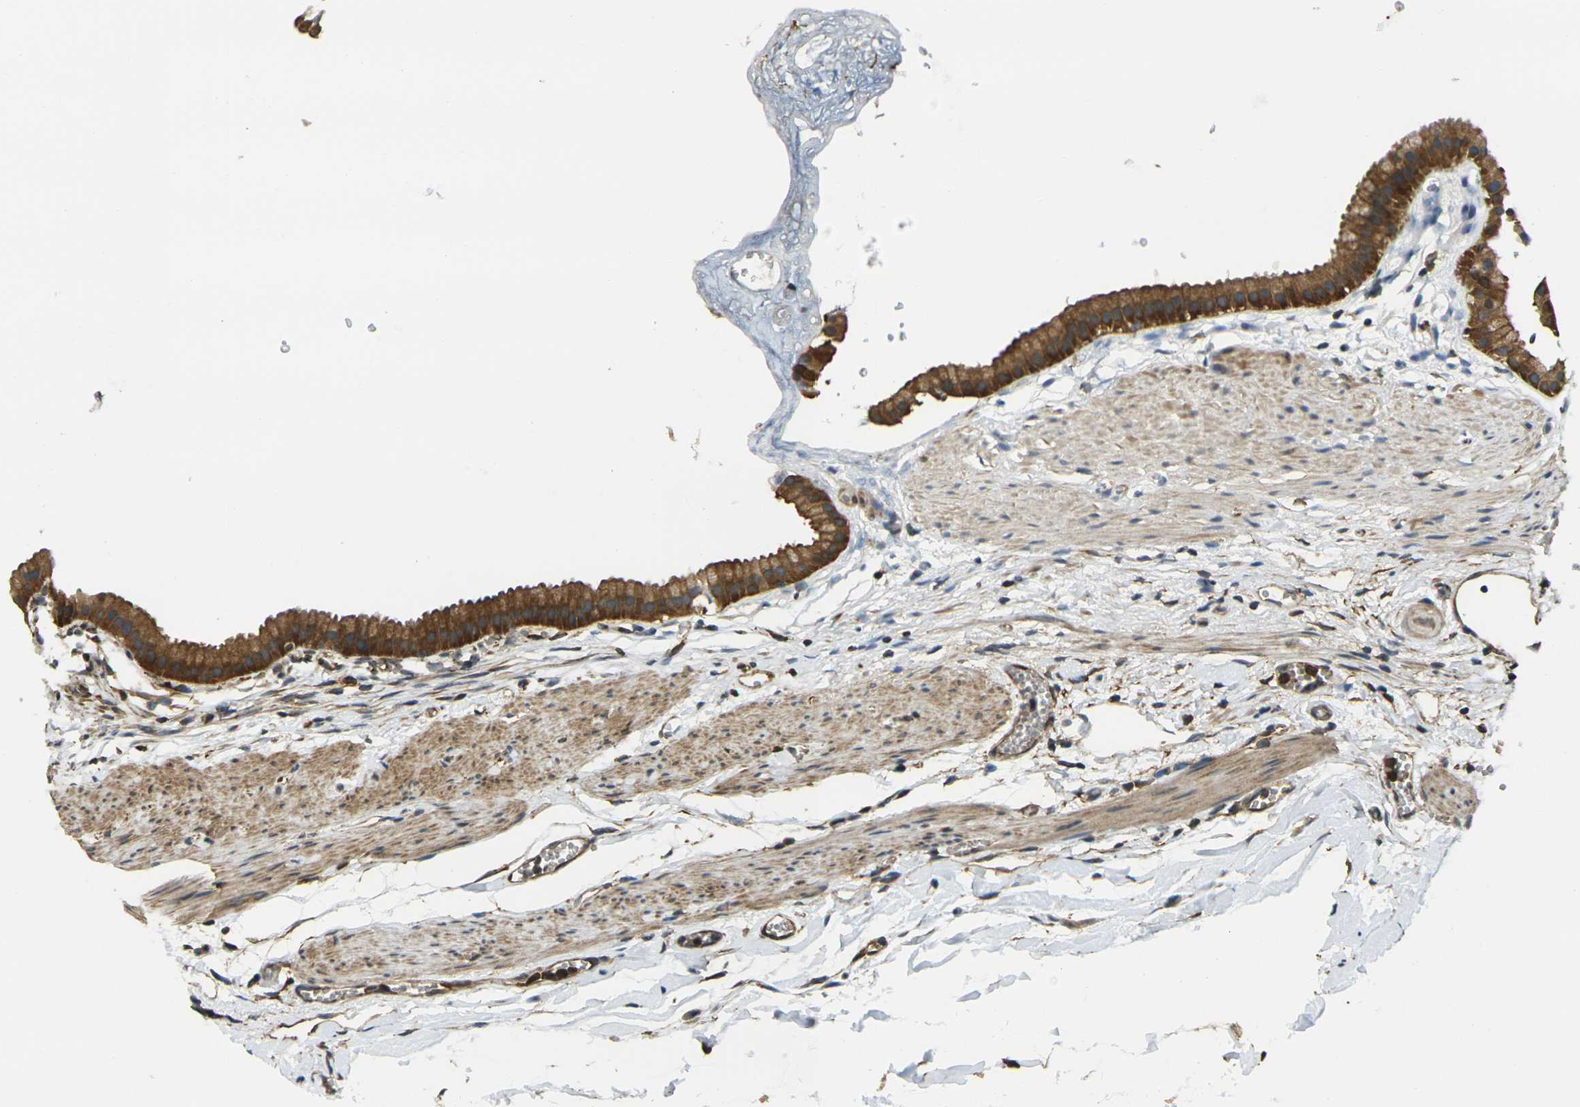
{"staining": {"intensity": "strong", "quantity": ">75%", "location": "cytoplasmic/membranous"}, "tissue": "gallbladder", "cell_type": "Glandular cells", "image_type": "normal", "snomed": [{"axis": "morphology", "description": "Normal tissue, NOS"}, {"axis": "topography", "description": "Gallbladder"}], "caption": "Human gallbladder stained for a protein (brown) exhibits strong cytoplasmic/membranous positive staining in about >75% of glandular cells.", "gene": "CAST", "patient": {"sex": "female", "age": 64}}